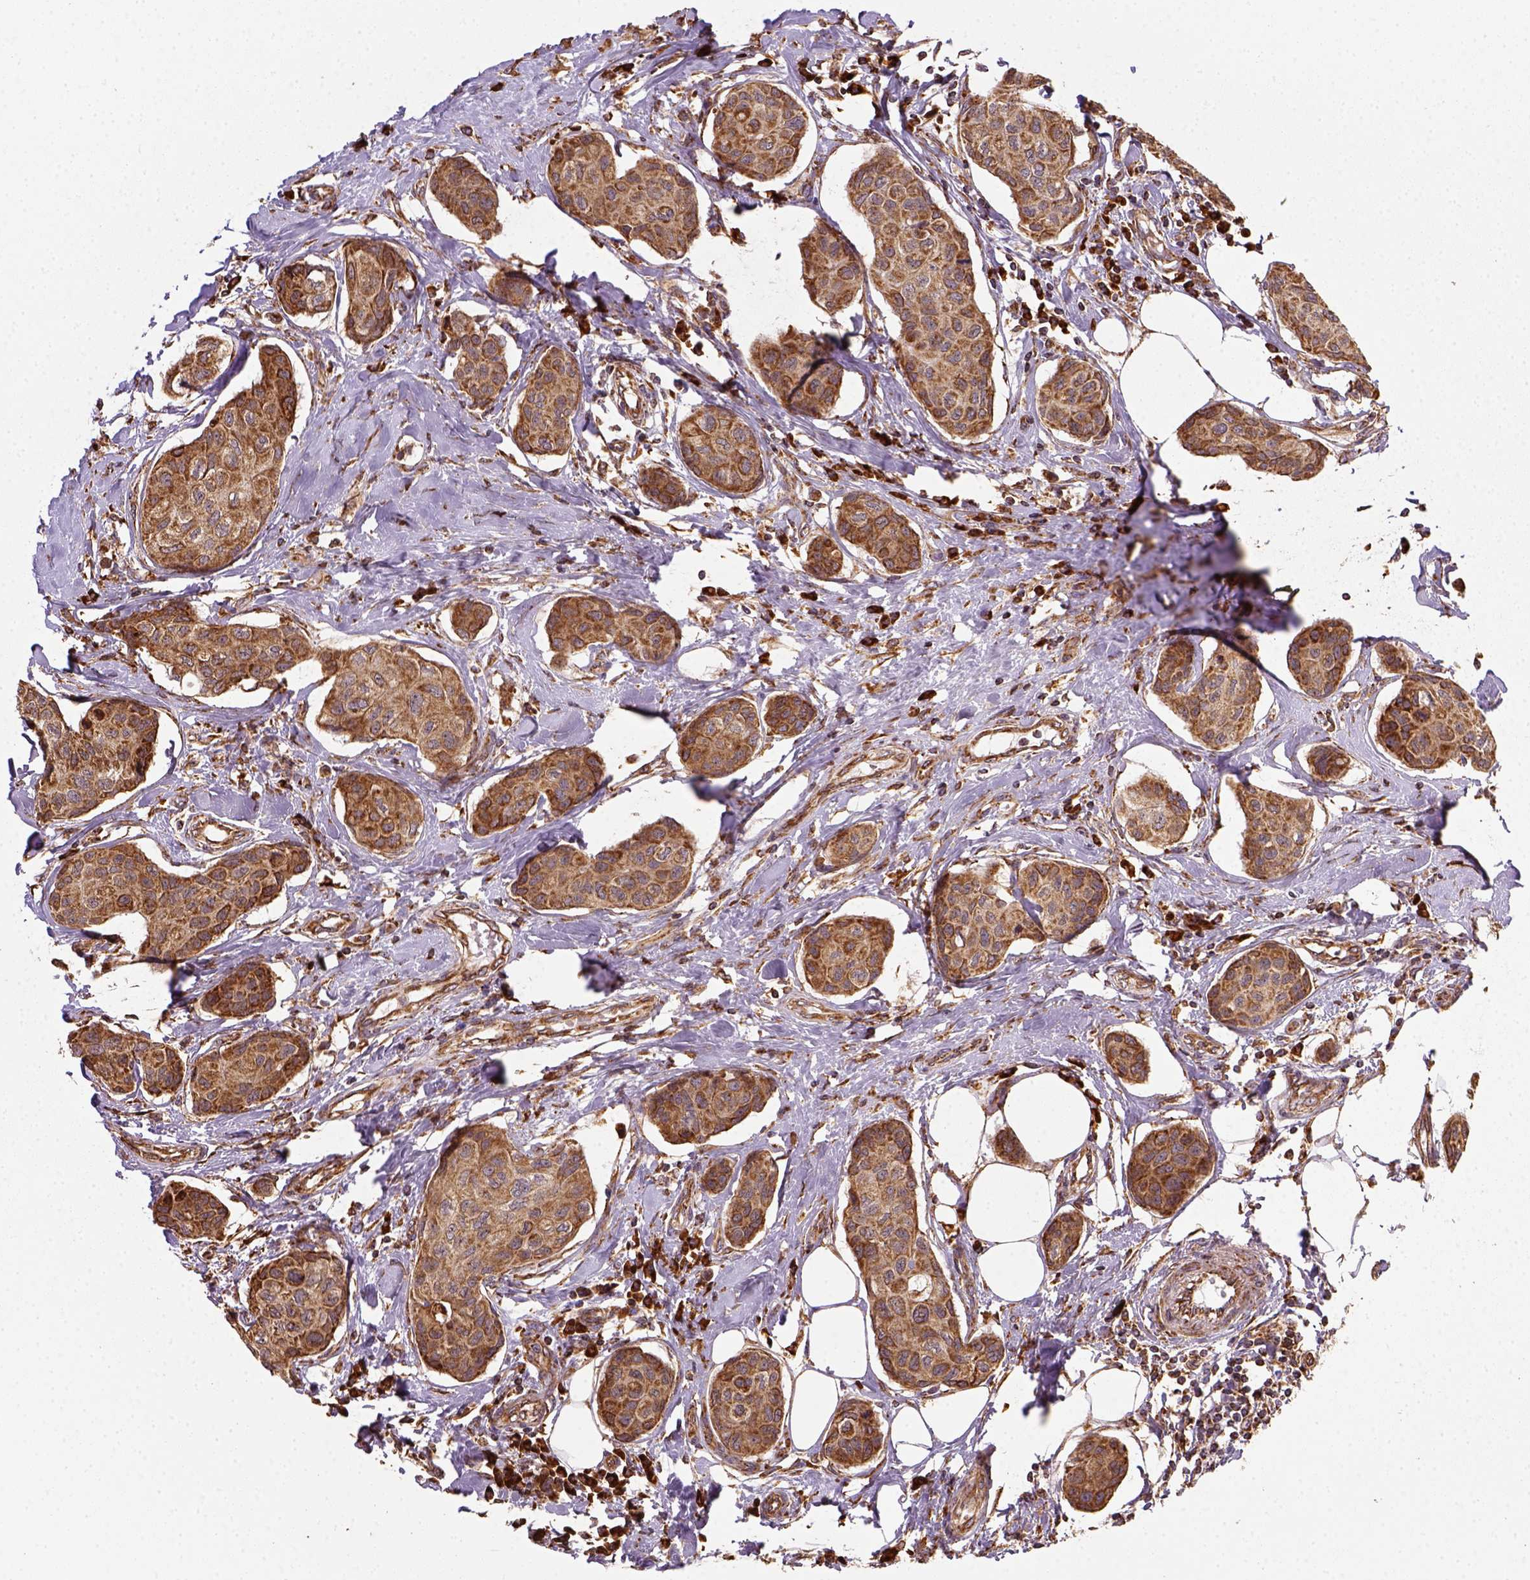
{"staining": {"intensity": "moderate", "quantity": ">75%", "location": "nuclear"}, "tissue": "breast cancer", "cell_type": "Tumor cells", "image_type": "cancer", "snomed": [{"axis": "morphology", "description": "Duct carcinoma"}, {"axis": "topography", "description": "Breast"}], "caption": "High-magnification brightfield microscopy of breast intraductal carcinoma stained with DAB (3,3'-diaminobenzidine) (brown) and counterstained with hematoxylin (blue). tumor cells exhibit moderate nuclear positivity is identified in approximately>75% of cells. The staining was performed using DAB (3,3'-diaminobenzidine), with brown indicating positive protein expression. Nuclei are stained blue with hematoxylin.", "gene": "MAPK8IP3", "patient": {"sex": "female", "age": 80}}